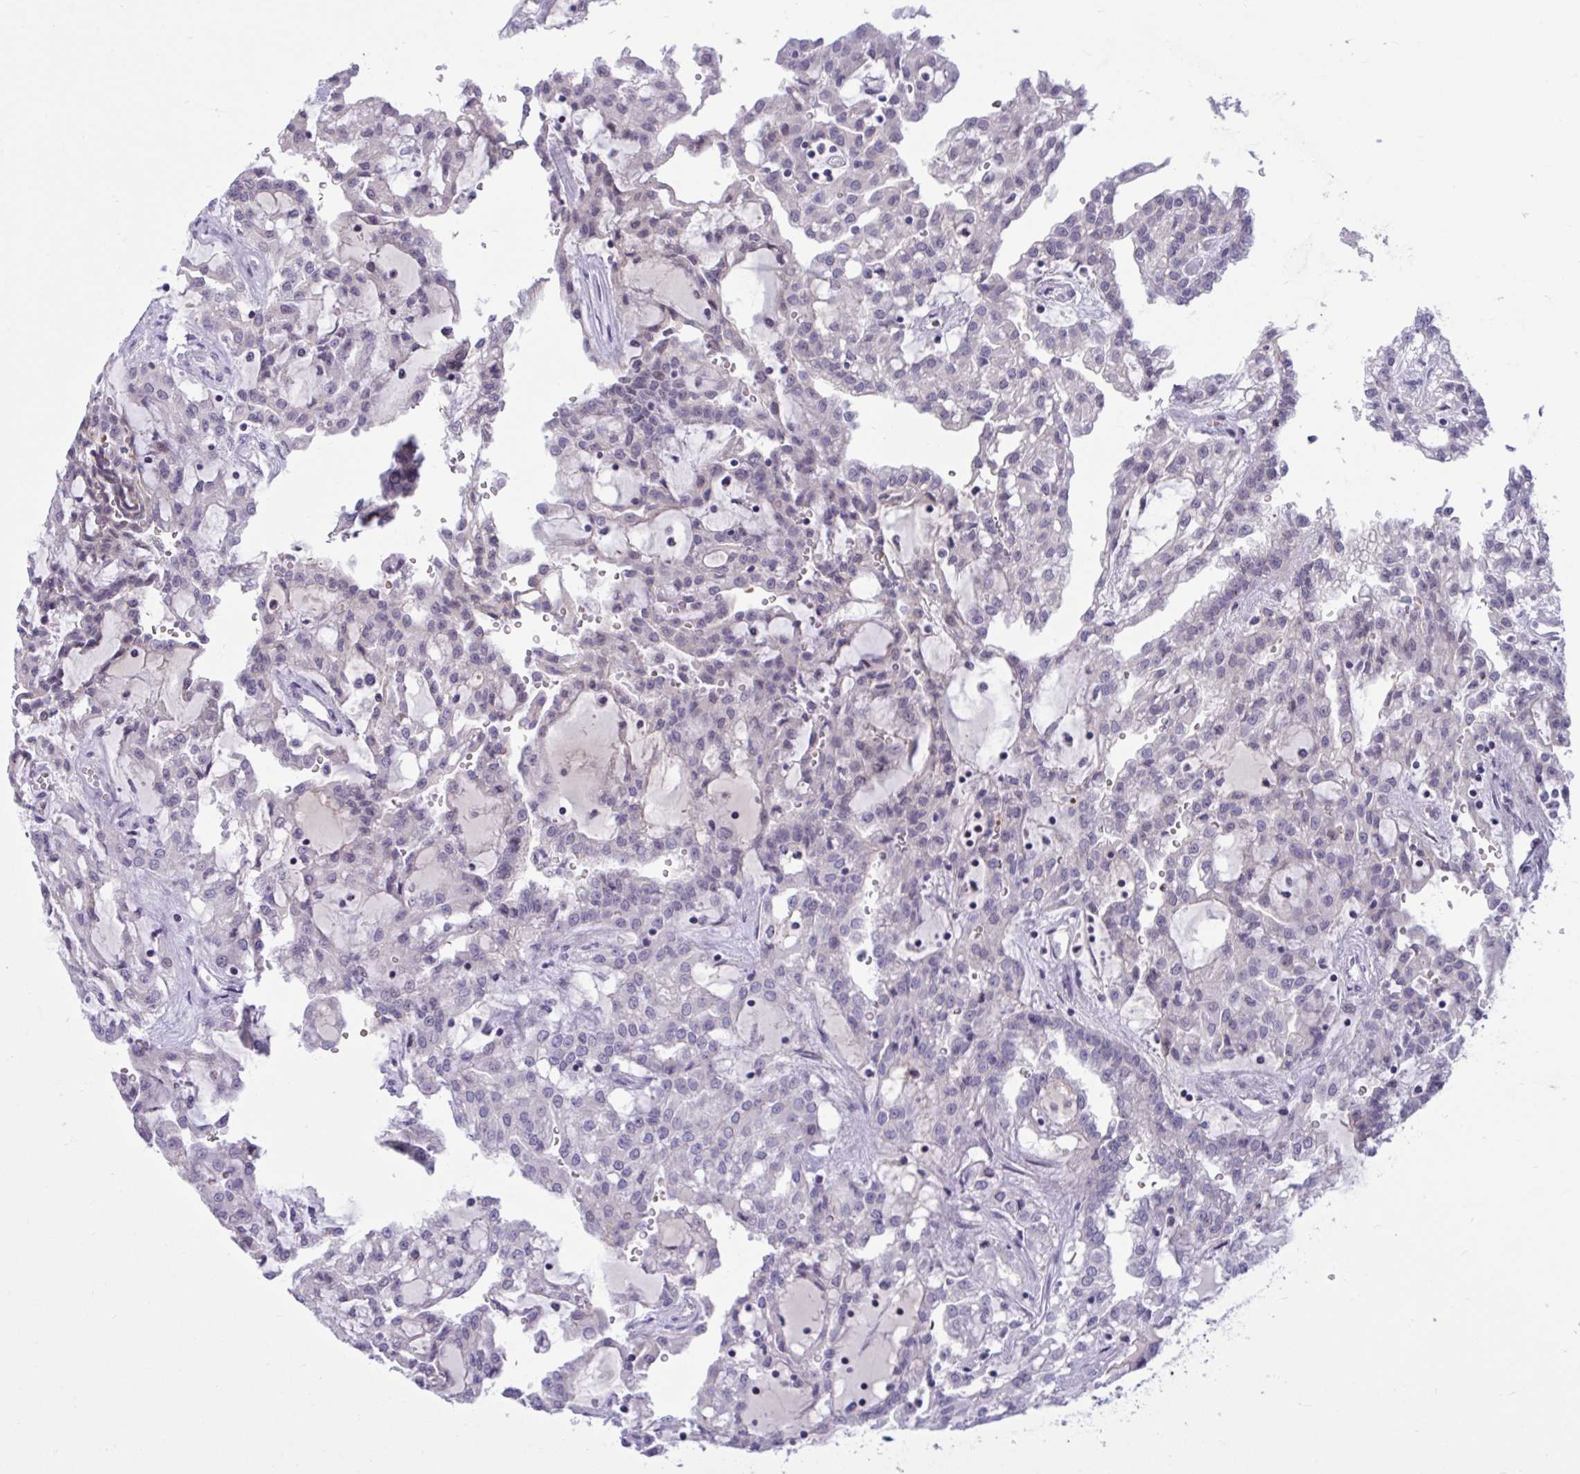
{"staining": {"intensity": "negative", "quantity": "none", "location": "none"}, "tissue": "renal cancer", "cell_type": "Tumor cells", "image_type": "cancer", "snomed": [{"axis": "morphology", "description": "Adenocarcinoma, NOS"}, {"axis": "topography", "description": "Kidney"}], "caption": "This is an immunohistochemistry (IHC) micrograph of human renal cancer (adenocarcinoma). There is no staining in tumor cells.", "gene": "CNGB3", "patient": {"sex": "male", "age": 63}}